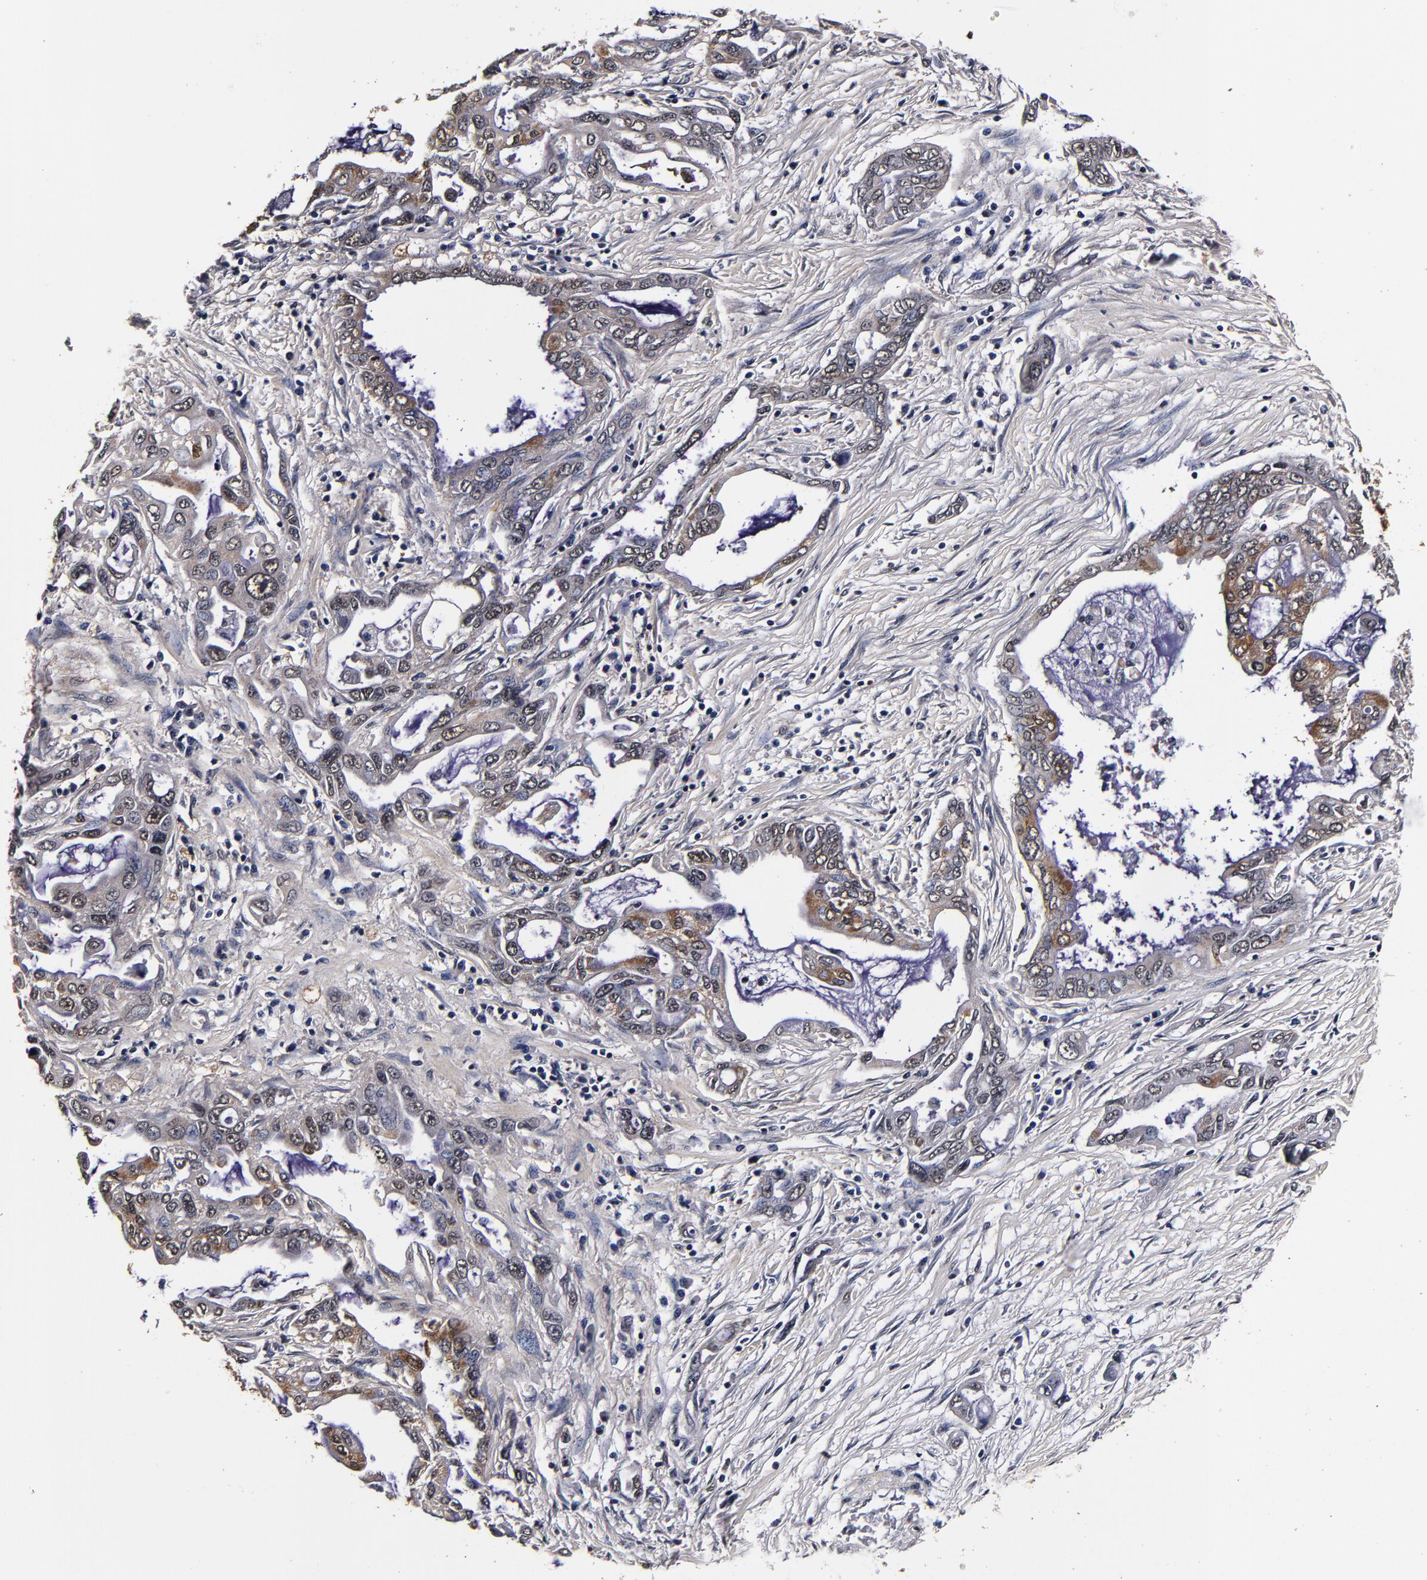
{"staining": {"intensity": "moderate", "quantity": "25%-75%", "location": "cytoplasmic/membranous"}, "tissue": "pancreatic cancer", "cell_type": "Tumor cells", "image_type": "cancer", "snomed": [{"axis": "morphology", "description": "Adenocarcinoma, NOS"}, {"axis": "topography", "description": "Pancreas"}], "caption": "This photomicrograph exhibits immunohistochemistry staining of human pancreatic adenocarcinoma, with medium moderate cytoplasmic/membranous positivity in about 25%-75% of tumor cells.", "gene": "MMP15", "patient": {"sex": "female", "age": 57}}